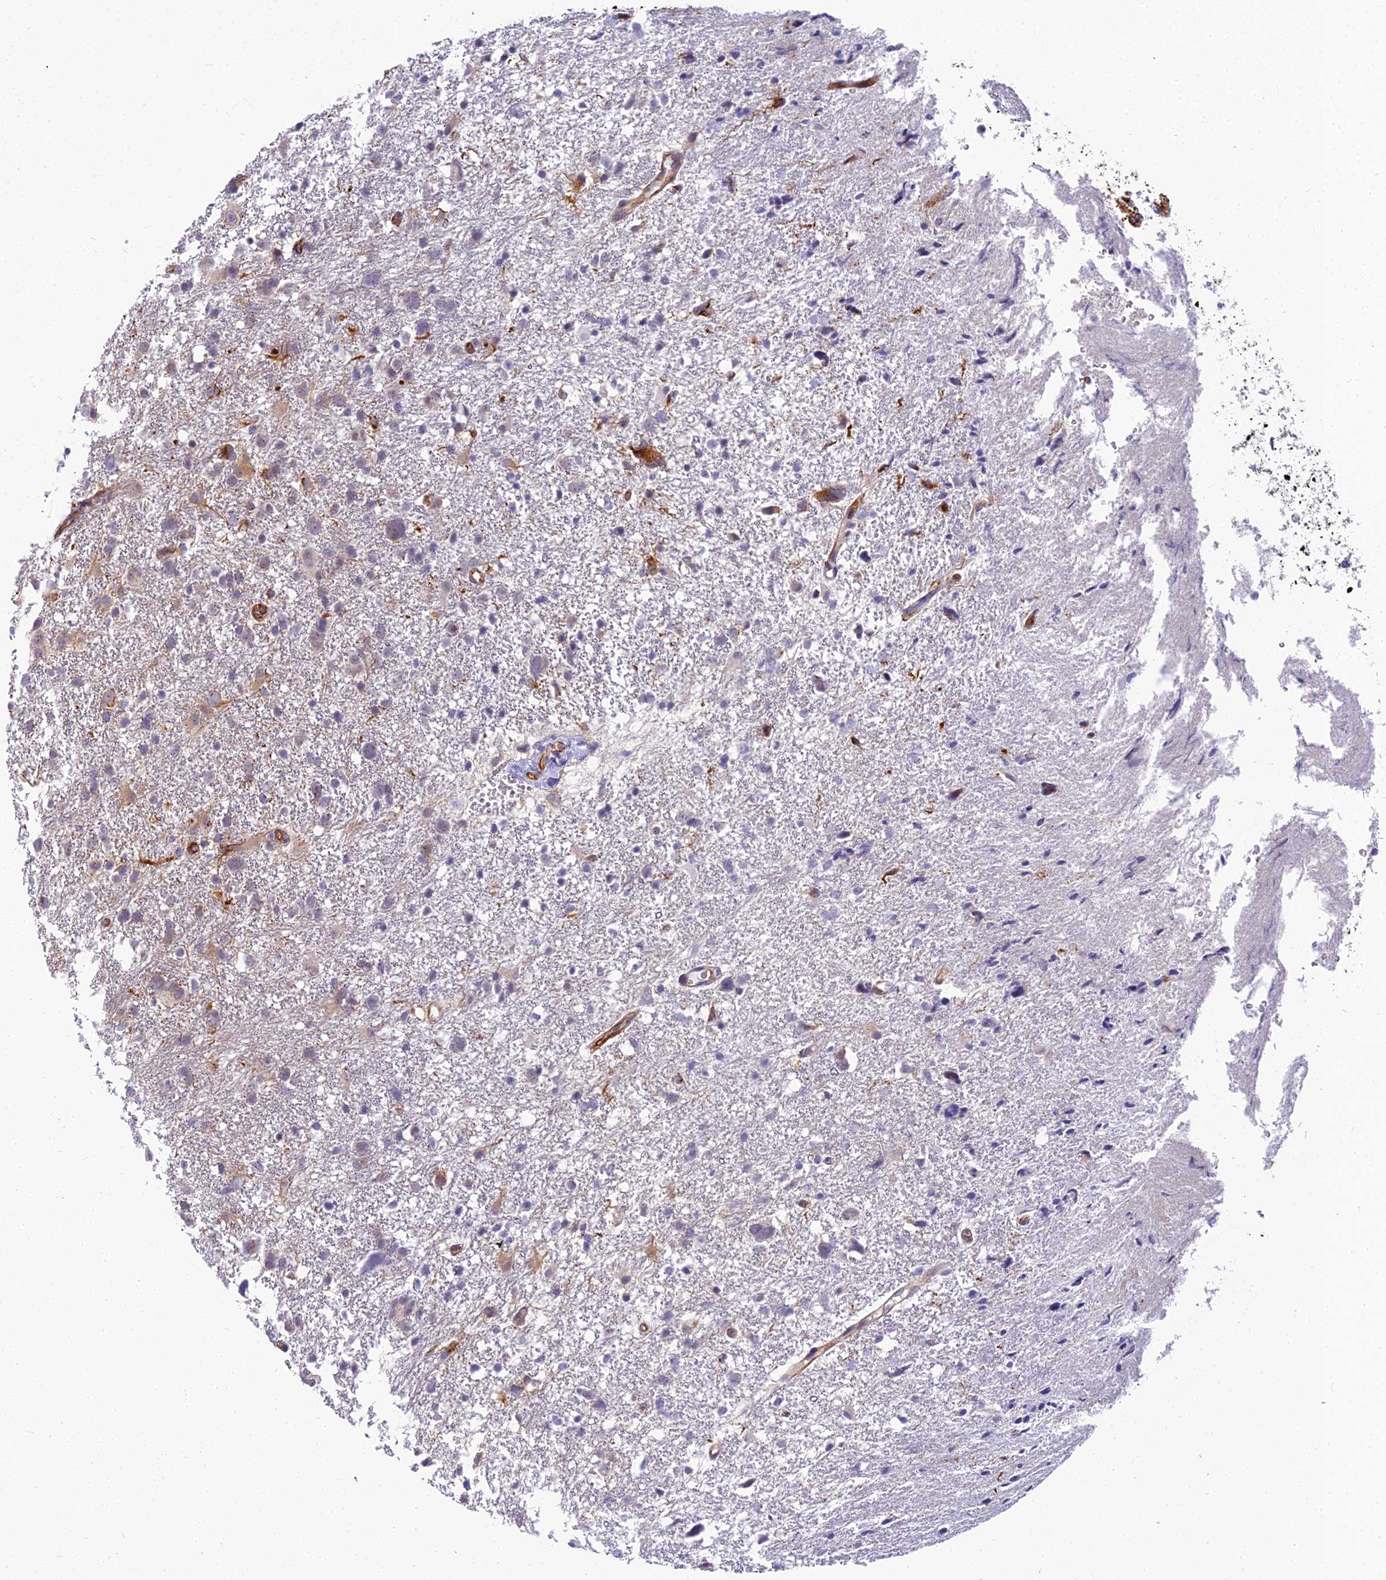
{"staining": {"intensity": "negative", "quantity": "none", "location": "none"}, "tissue": "glioma", "cell_type": "Tumor cells", "image_type": "cancer", "snomed": [{"axis": "morphology", "description": "Glioma, malignant, High grade"}, {"axis": "topography", "description": "Brain"}], "caption": "DAB (3,3'-diaminobenzidine) immunohistochemical staining of malignant glioma (high-grade) exhibits no significant positivity in tumor cells.", "gene": "RGL3", "patient": {"sex": "male", "age": 61}}